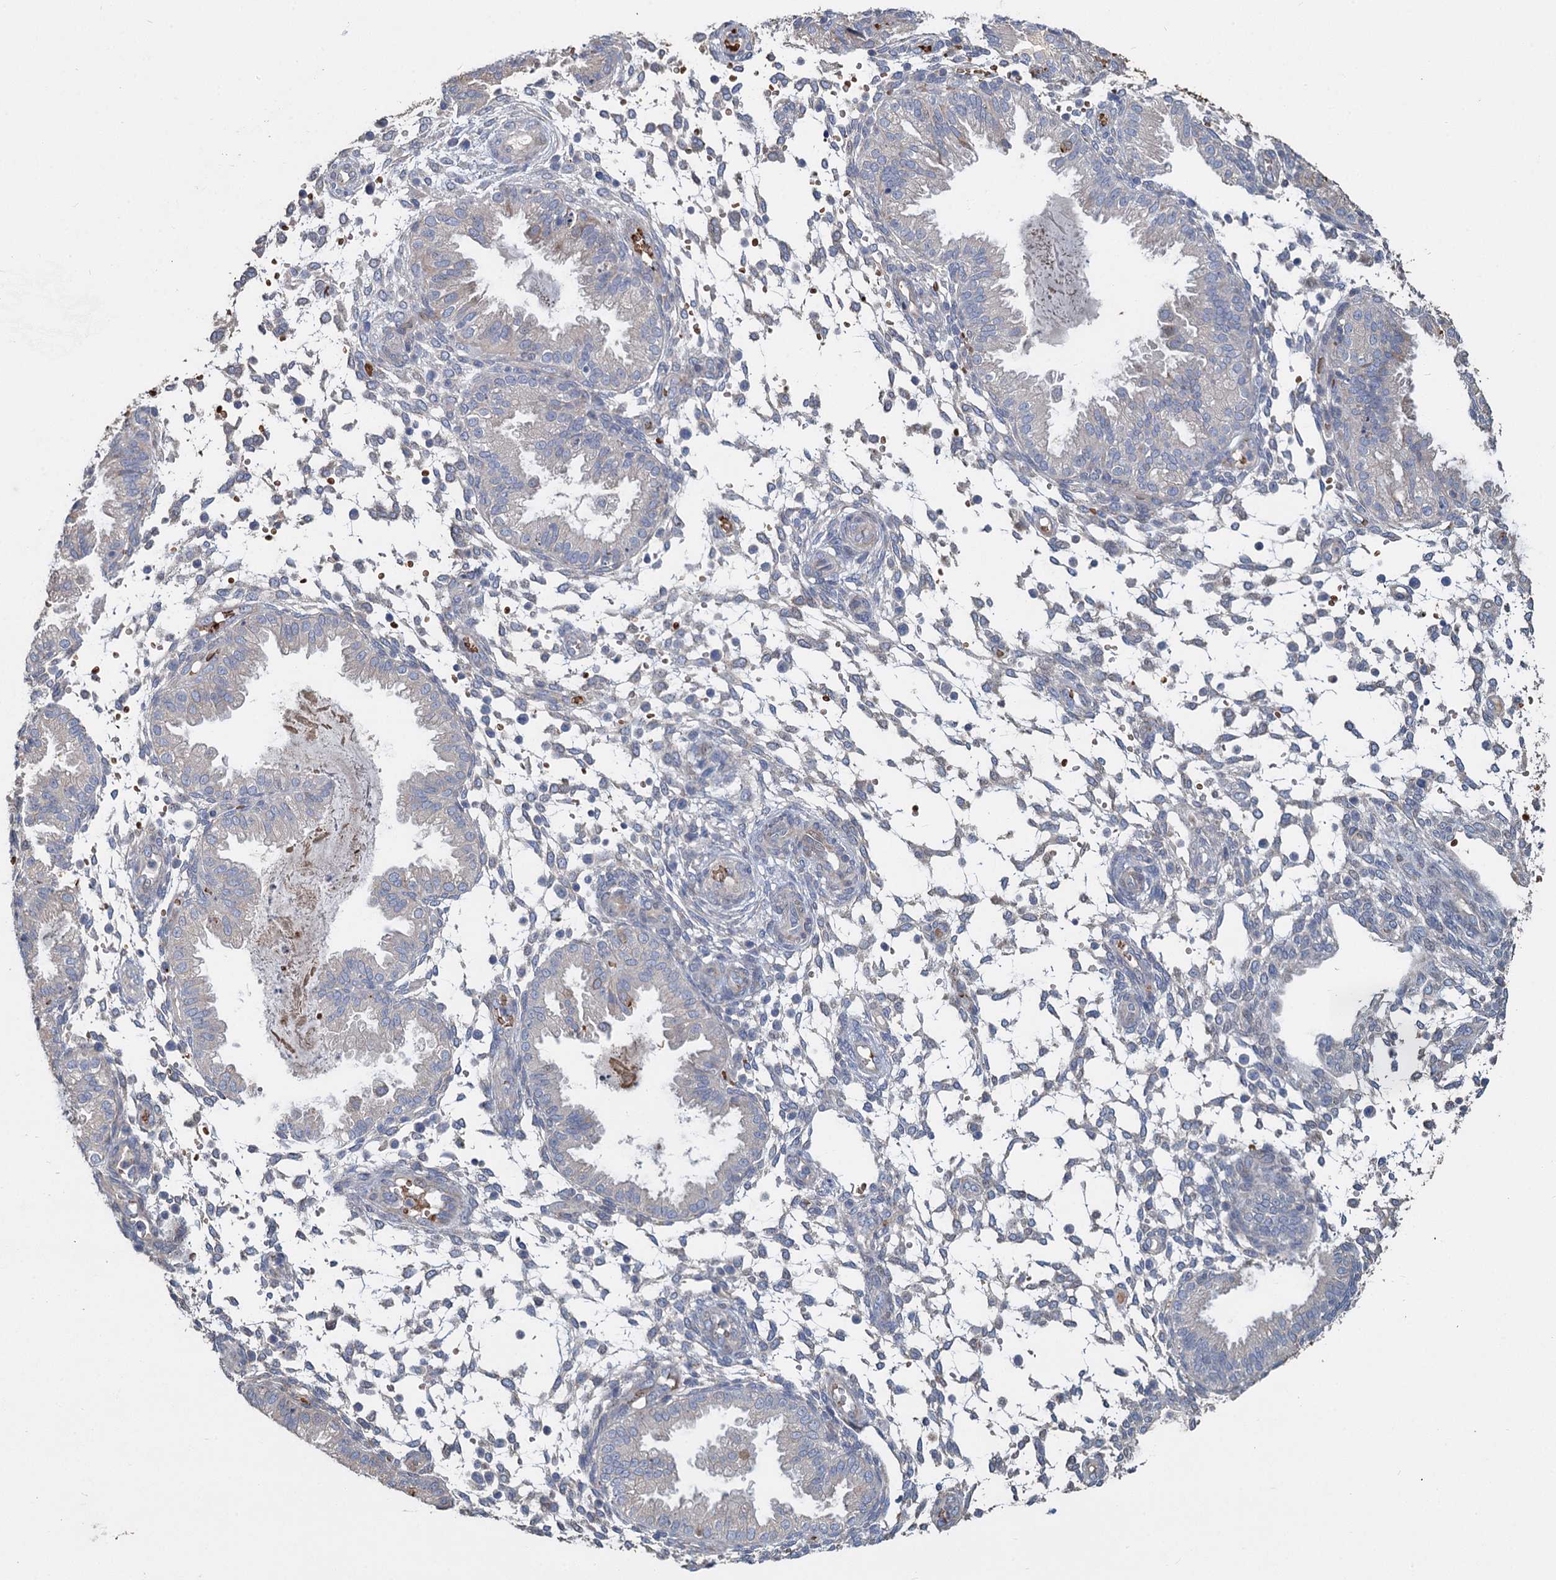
{"staining": {"intensity": "negative", "quantity": "none", "location": "none"}, "tissue": "endometrium", "cell_type": "Cells in endometrial stroma", "image_type": "normal", "snomed": [{"axis": "morphology", "description": "Normal tissue, NOS"}, {"axis": "topography", "description": "Endometrium"}], "caption": "Immunohistochemical staining of normal human endometrium shows no significant positivity in cells in endometrial stroma.", "gene": "TCTN2", "patient": {"sex": "female", "age": 33}}